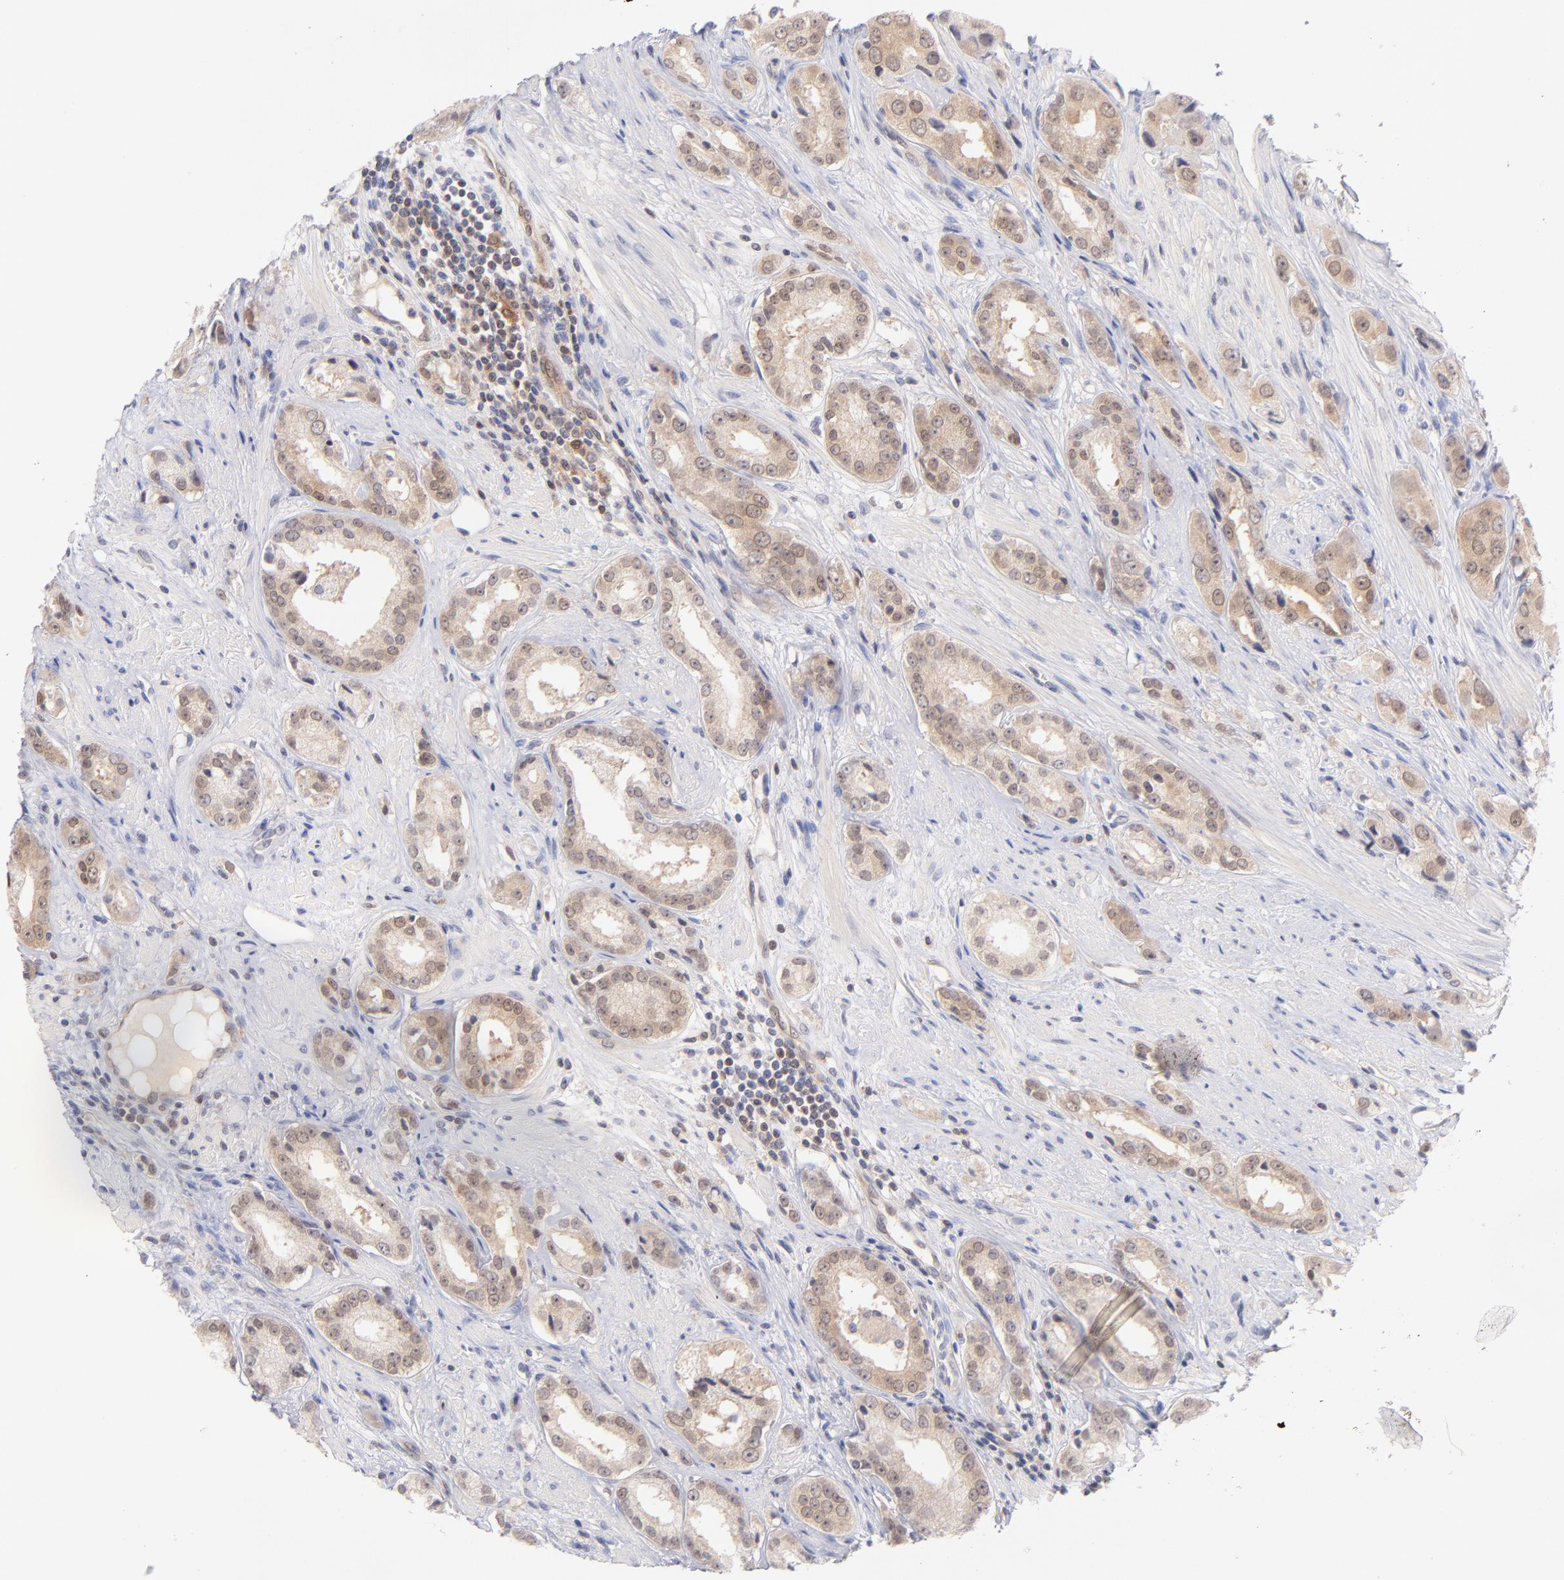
{"staining": {"intensity": "weak", "quantity": ">75%", "location": "cytoplasmic/membranous,nuclear"}, "tissue": "prostate cancer", "cell_type": "Tumor cells", "image_type": "cancer", "snomed": [{"axis": "morphology", "description": "Adenocarcinoma, Medium grade"}, {"axis": "topography", "description": "Prostate"}], "caption": "Protein staining by immunohistochemistry (IHC) reveals weak cytoplasmic/membranous and nuclear expression in about >75% of tumor cells in prostate cancer.", "gene": "CASP6", "patient": {"sex": "male", "age": 53}}